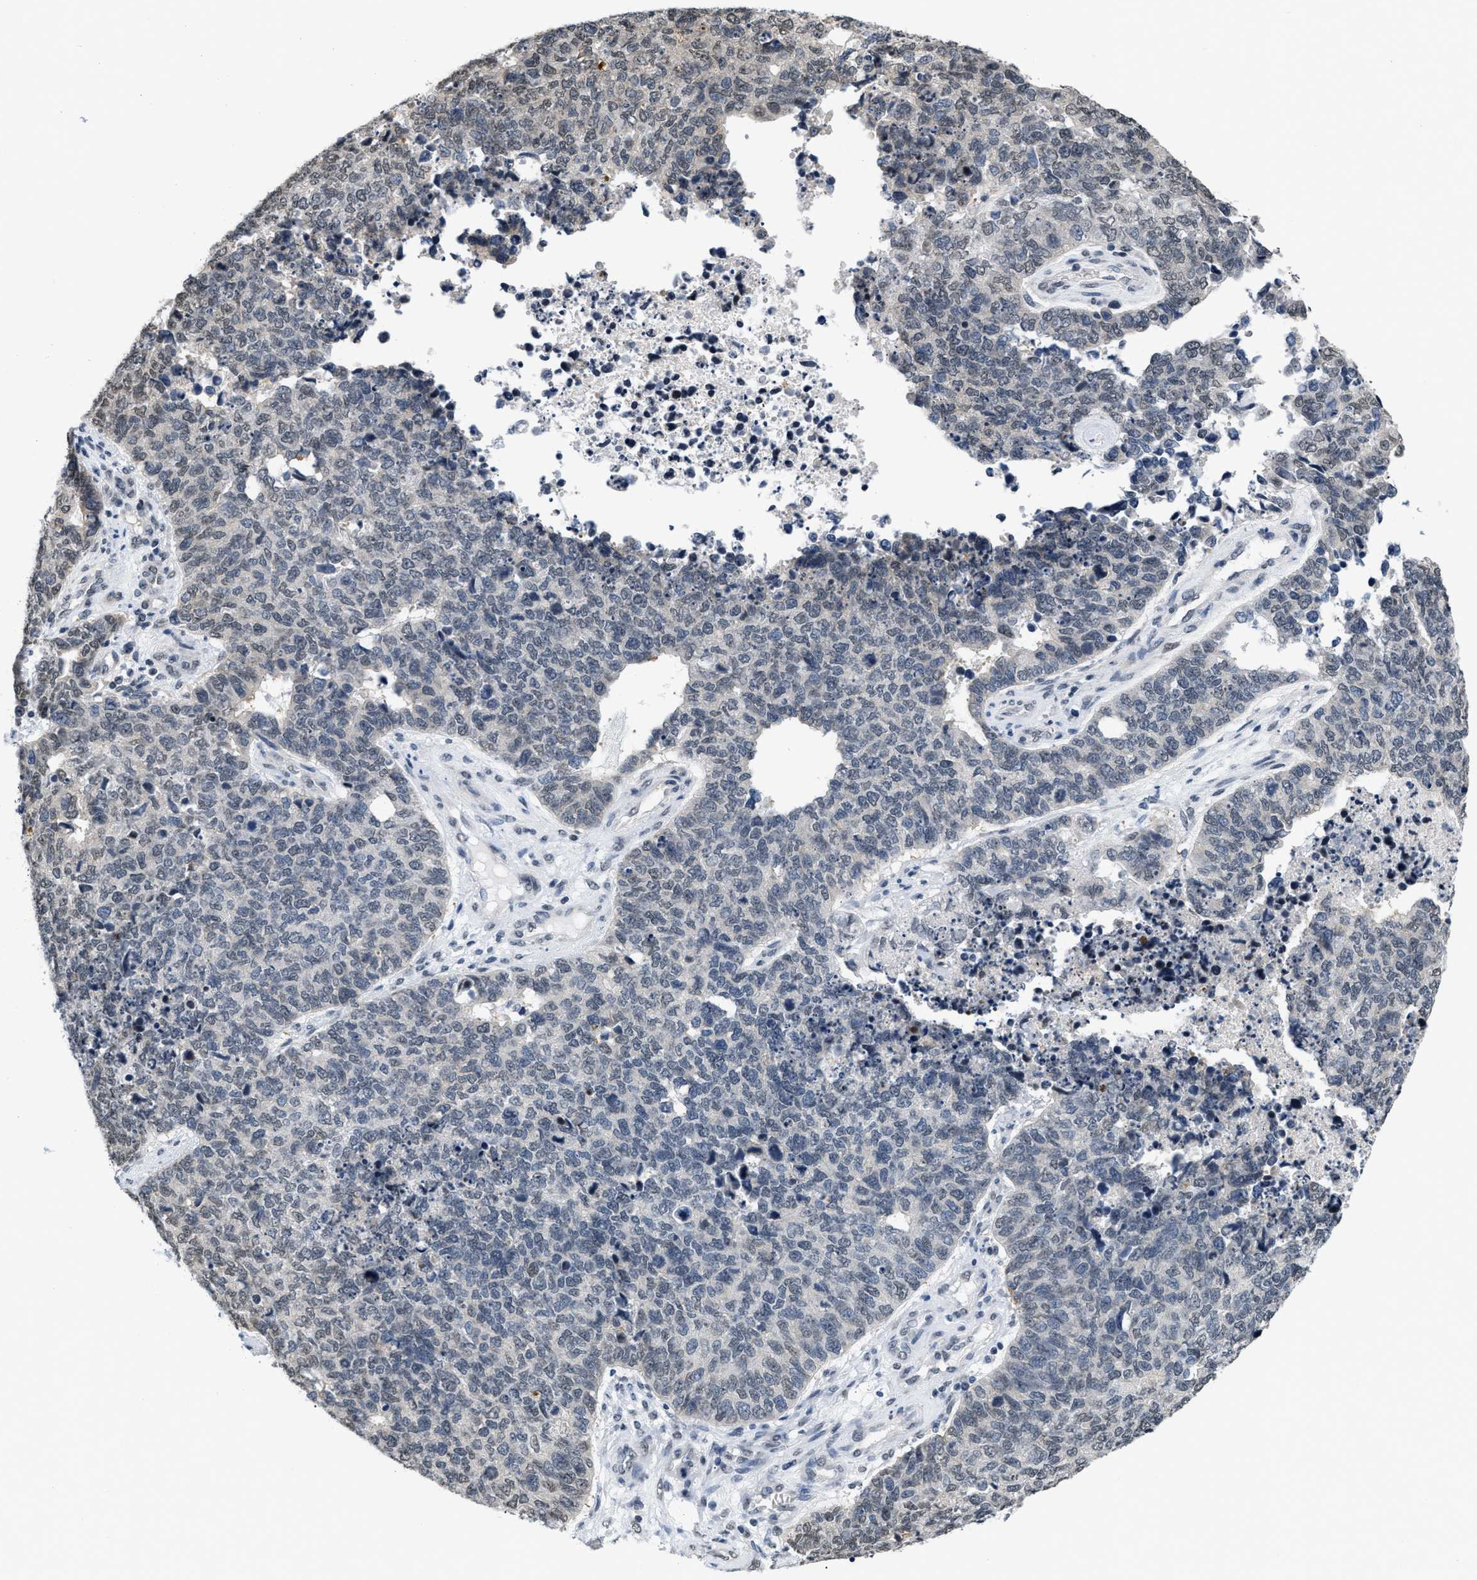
{"staining": {"intensity": "negative", "quantity": "none", "location": "none"}, "tissue": "cervical cancer", "cell_type": "Tumor cells", "image_type": "cancer", "snomed": [{"axis": "morphology", "description": "Squamous cell carcinoma, NOS"}, {"axis": "topography", "description": "Cervix"}], "caption": "Tumor cells are negative for brown protein staining in squamous cell carcinoma (cervical).", "gene": "RAF1", "patient": {"sex": "female", "age": 63}}